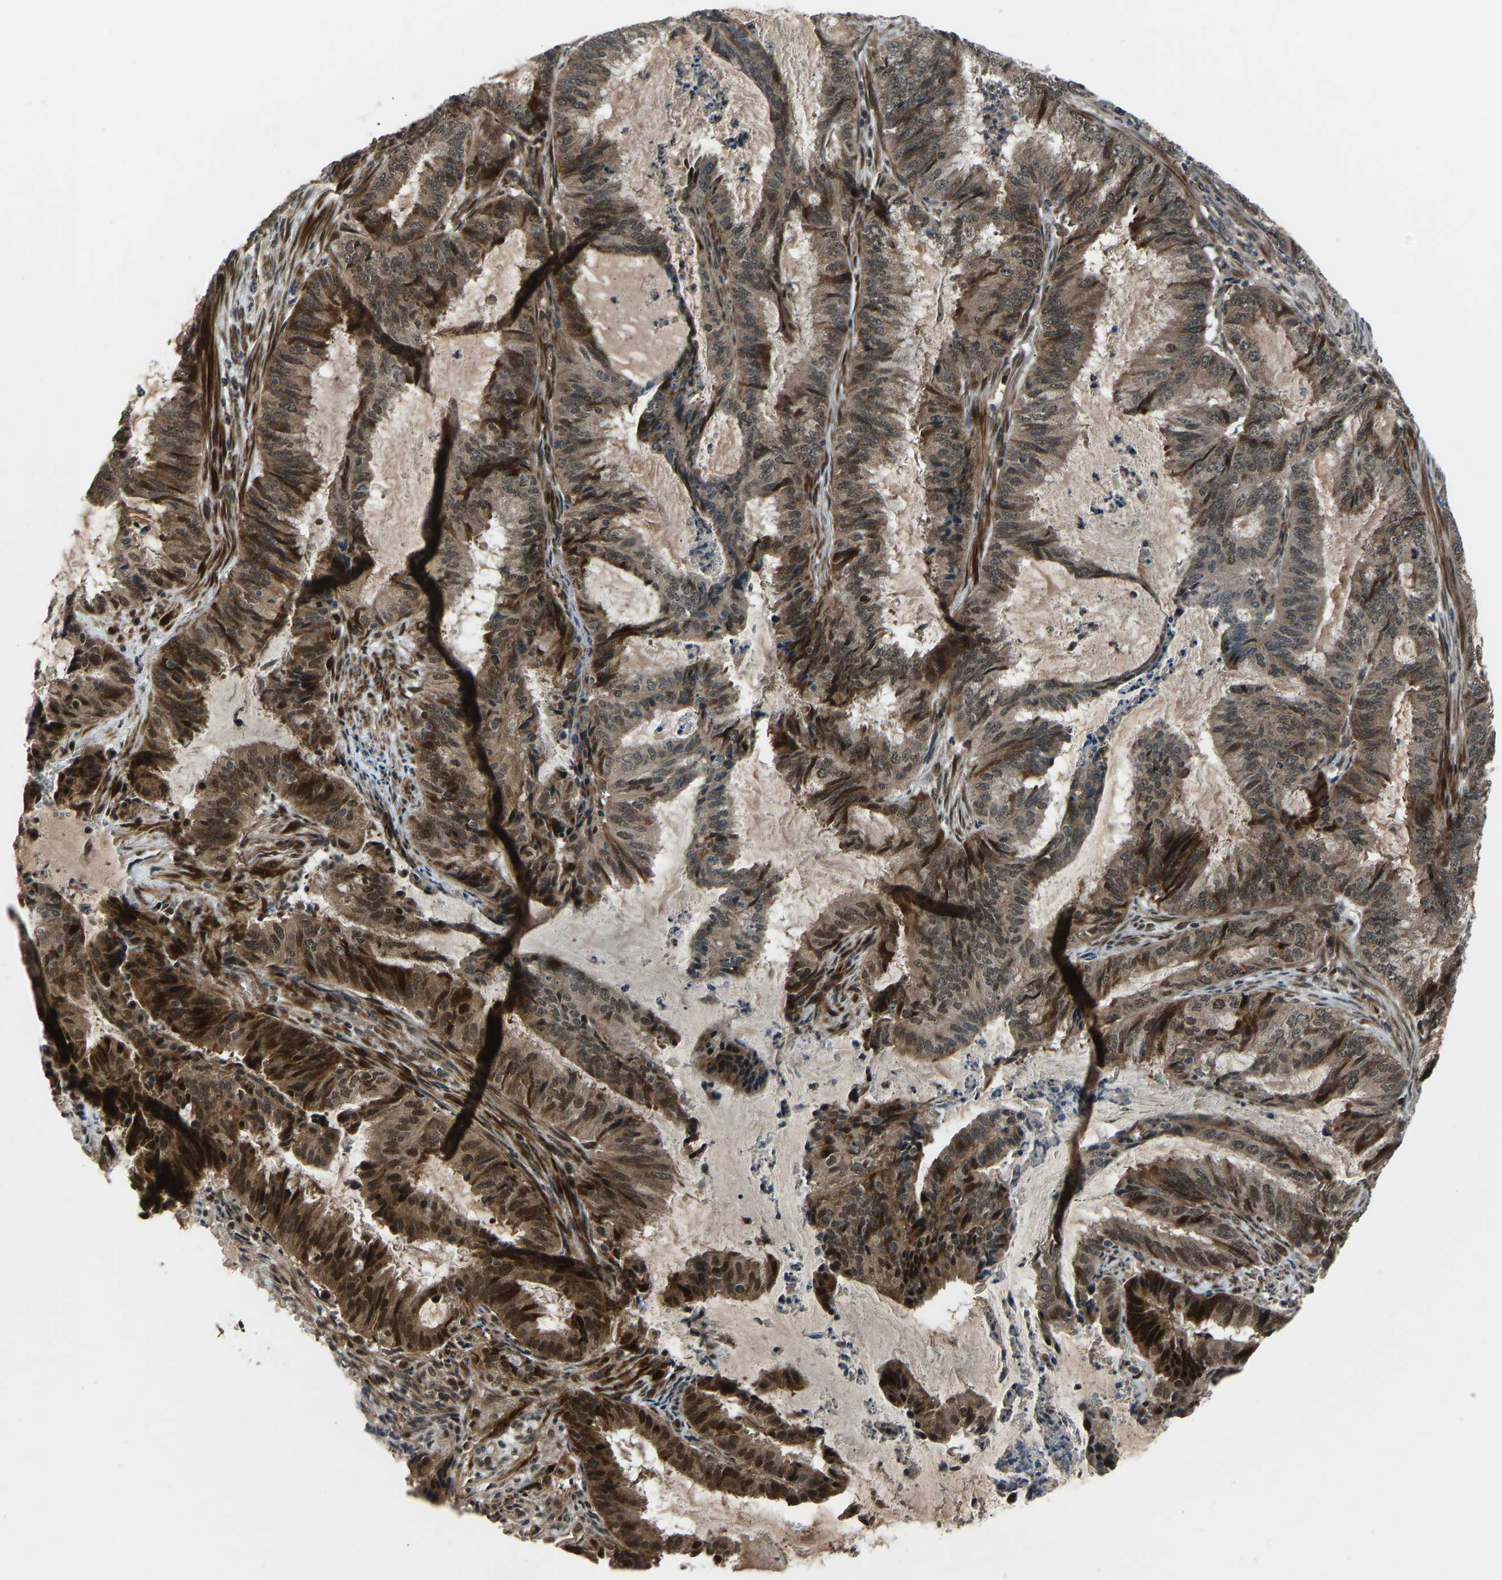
{"staining": {"intensity": "moderate", "quantity": ">75%", "location": "cytoplasmic/membranous,nuclear"}, "tissue": "endometrial cancer", "cell_type": "Tumor cells", "image_type": "cancer", "snomed": [{"axis": "morphology", "description": "Adenocarcinoma, NOS"}, {"axis": "topography", "description": "Endometrium"}], "caption": "Human endometrial cancer (adenocarcinoma) stained for a protein (brown) demonstrates moderate cytoplasmic/membranous and nuclear positive expression in about >75% of tumor cells.", "gene": "RLIM", "patient": {"sex": "female", "age": 51}}